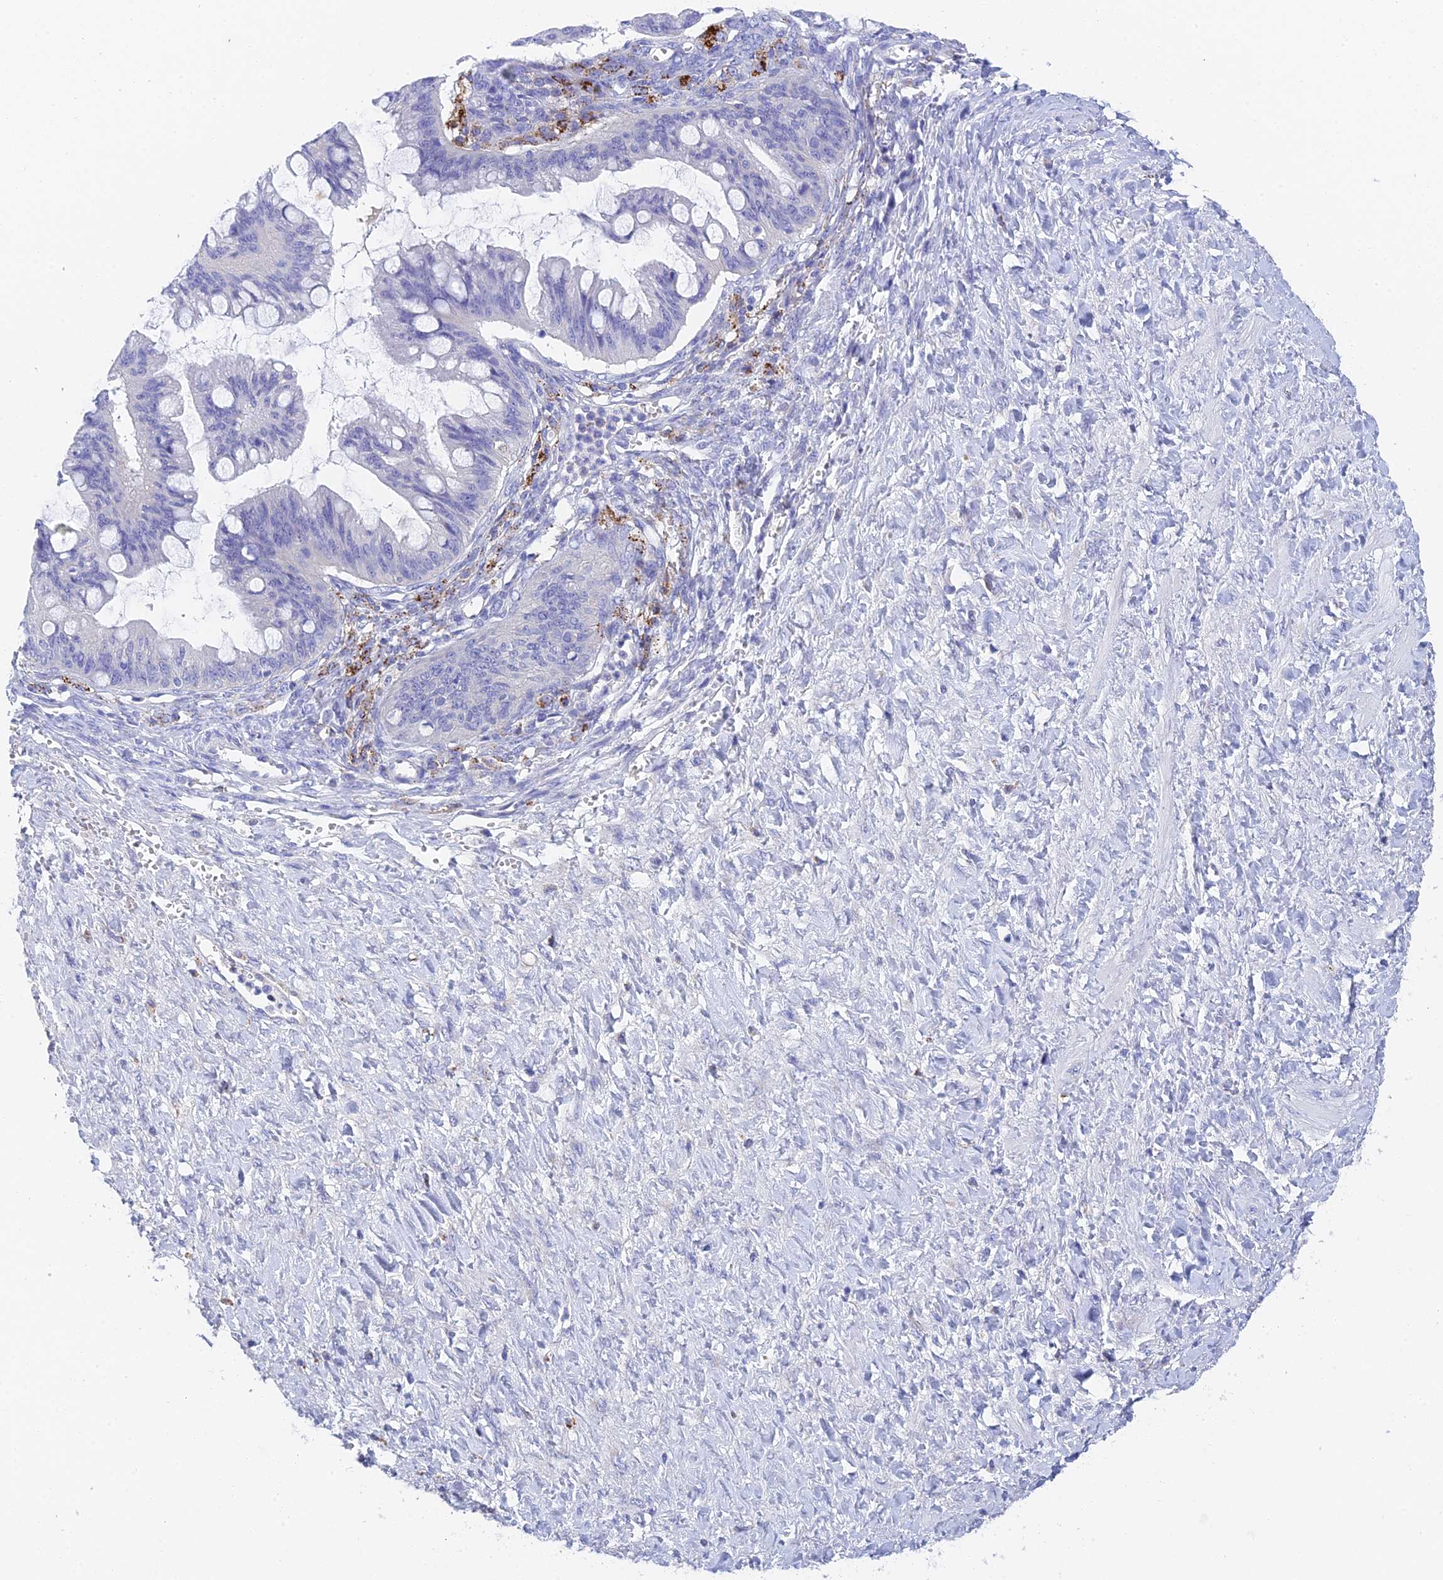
{"staining": {"intensity": "negative", "quantity": "none", "location": "none"}, "tissue": "ovarian cancer", "cell_type": "Tumor cells", "image_type": "cancer", "snomed": [{"axis": "morphology", "description": "Cystadenocarcinoma, mucinous, NOS"}, {"axis": "topography", "description": "Ovary"}], "caption": "Photomicrograph shows no protein expression in tumor cells of ovarian cancer (mucinous cystadenocarcinoma) tissue.", "gene": "ADAMTS13", "patient": {"sex": "female", "age": 73}}